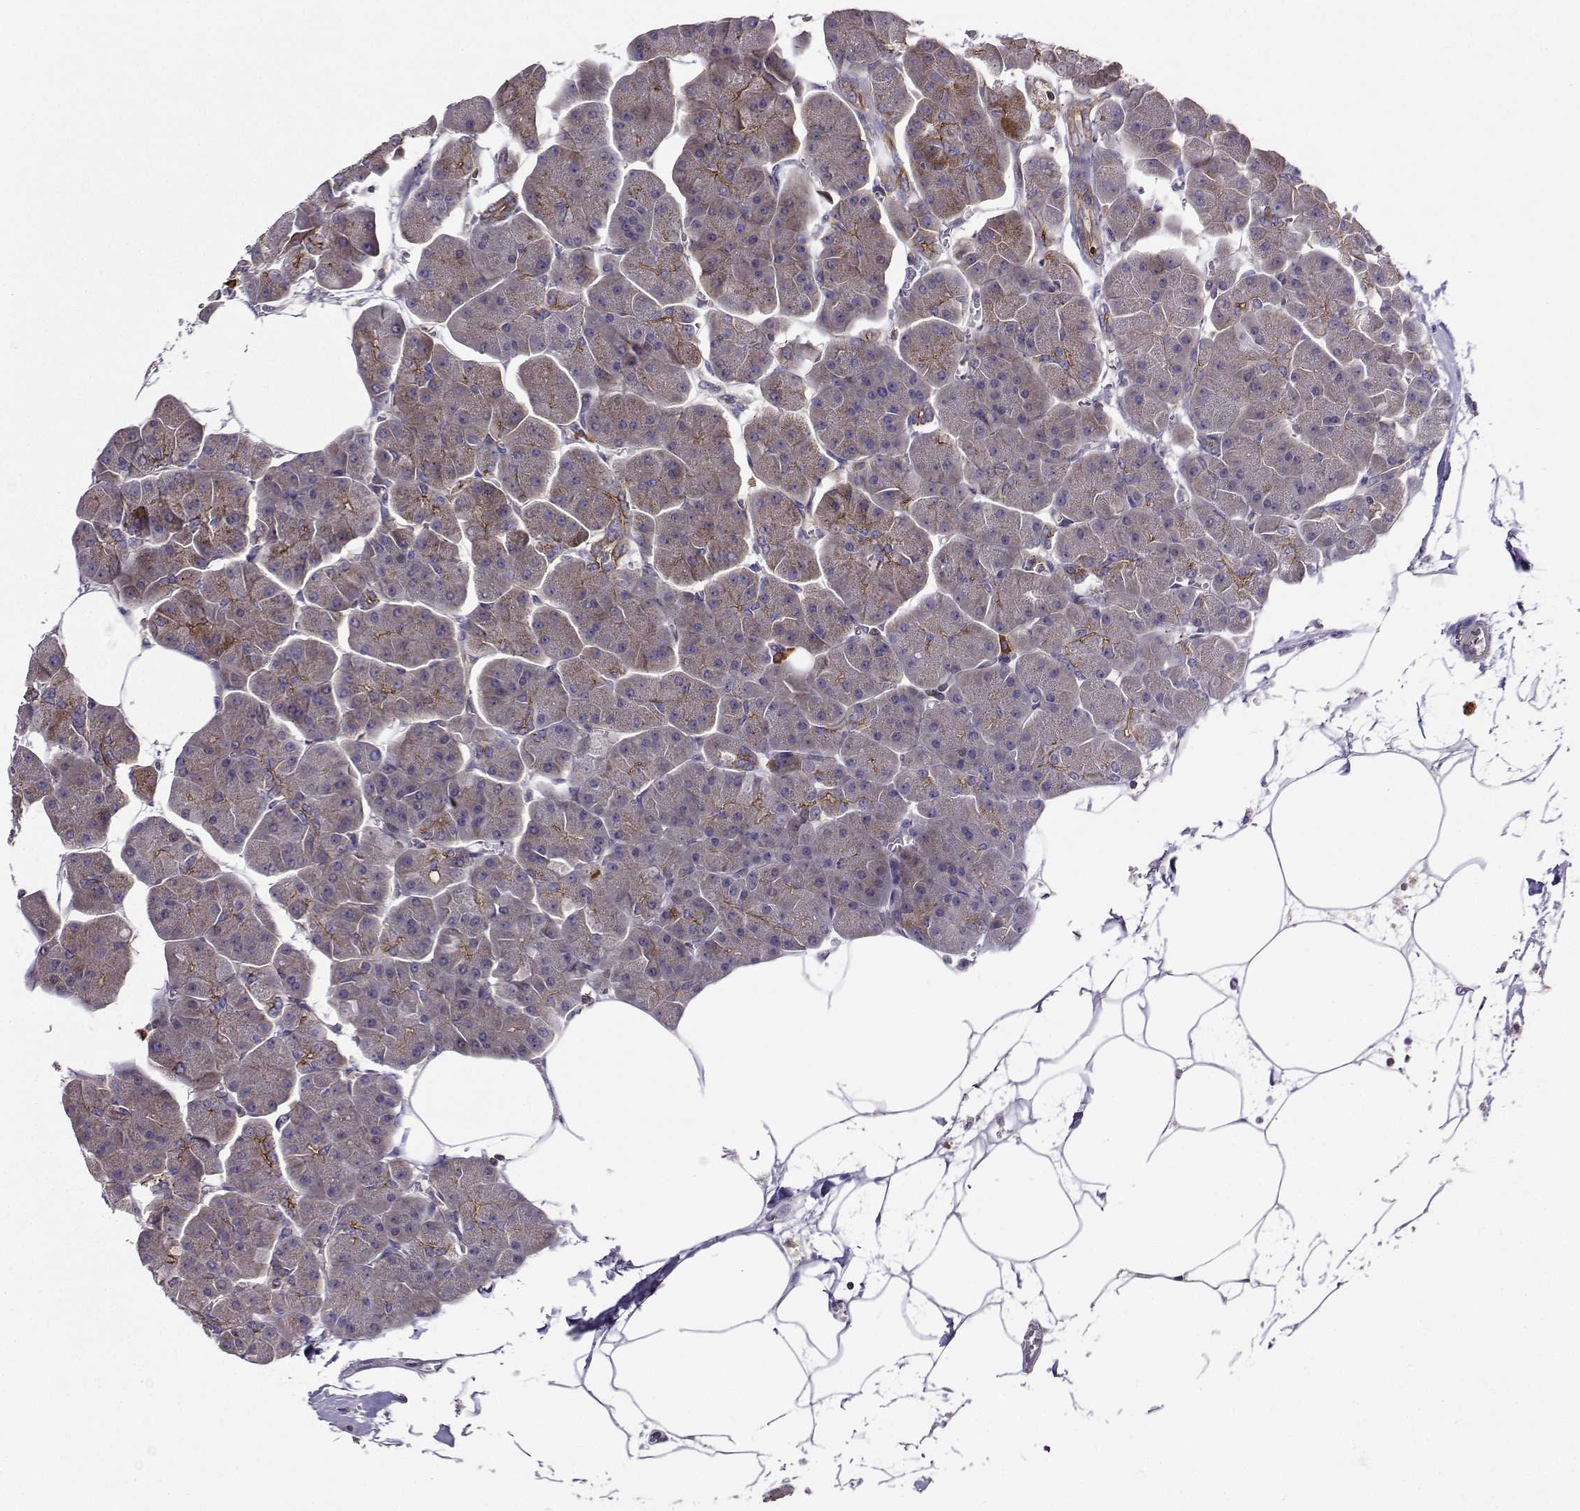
{"staining": {"intensity": "strong", "quantity": "<25%", "location": "cytoplasmic/membranous"}, "tissue": "pancreas", "cell_type": "Exocrine glandular cells", "image_type": "normal", "snomed": [{"axis": "morphology", "description": "Normal tissue, NOS"}, {"axis": "topography", "description": "Adipose tissue"}, {"axis": "topography", "description": "Pancreas"}, {"axis": "topography", "description": "Peripheral nerve tissue"}], "caption": "Protein staining reveals strong cytoplasmic/membranous expression in about <25% of exocrine glandular cells in normal pancreas. (brown staining indicates protein expression, while blue staining denotes nuclei).", "gene": "ITGB8", "patient": {"sex": "female", "age": 58}}